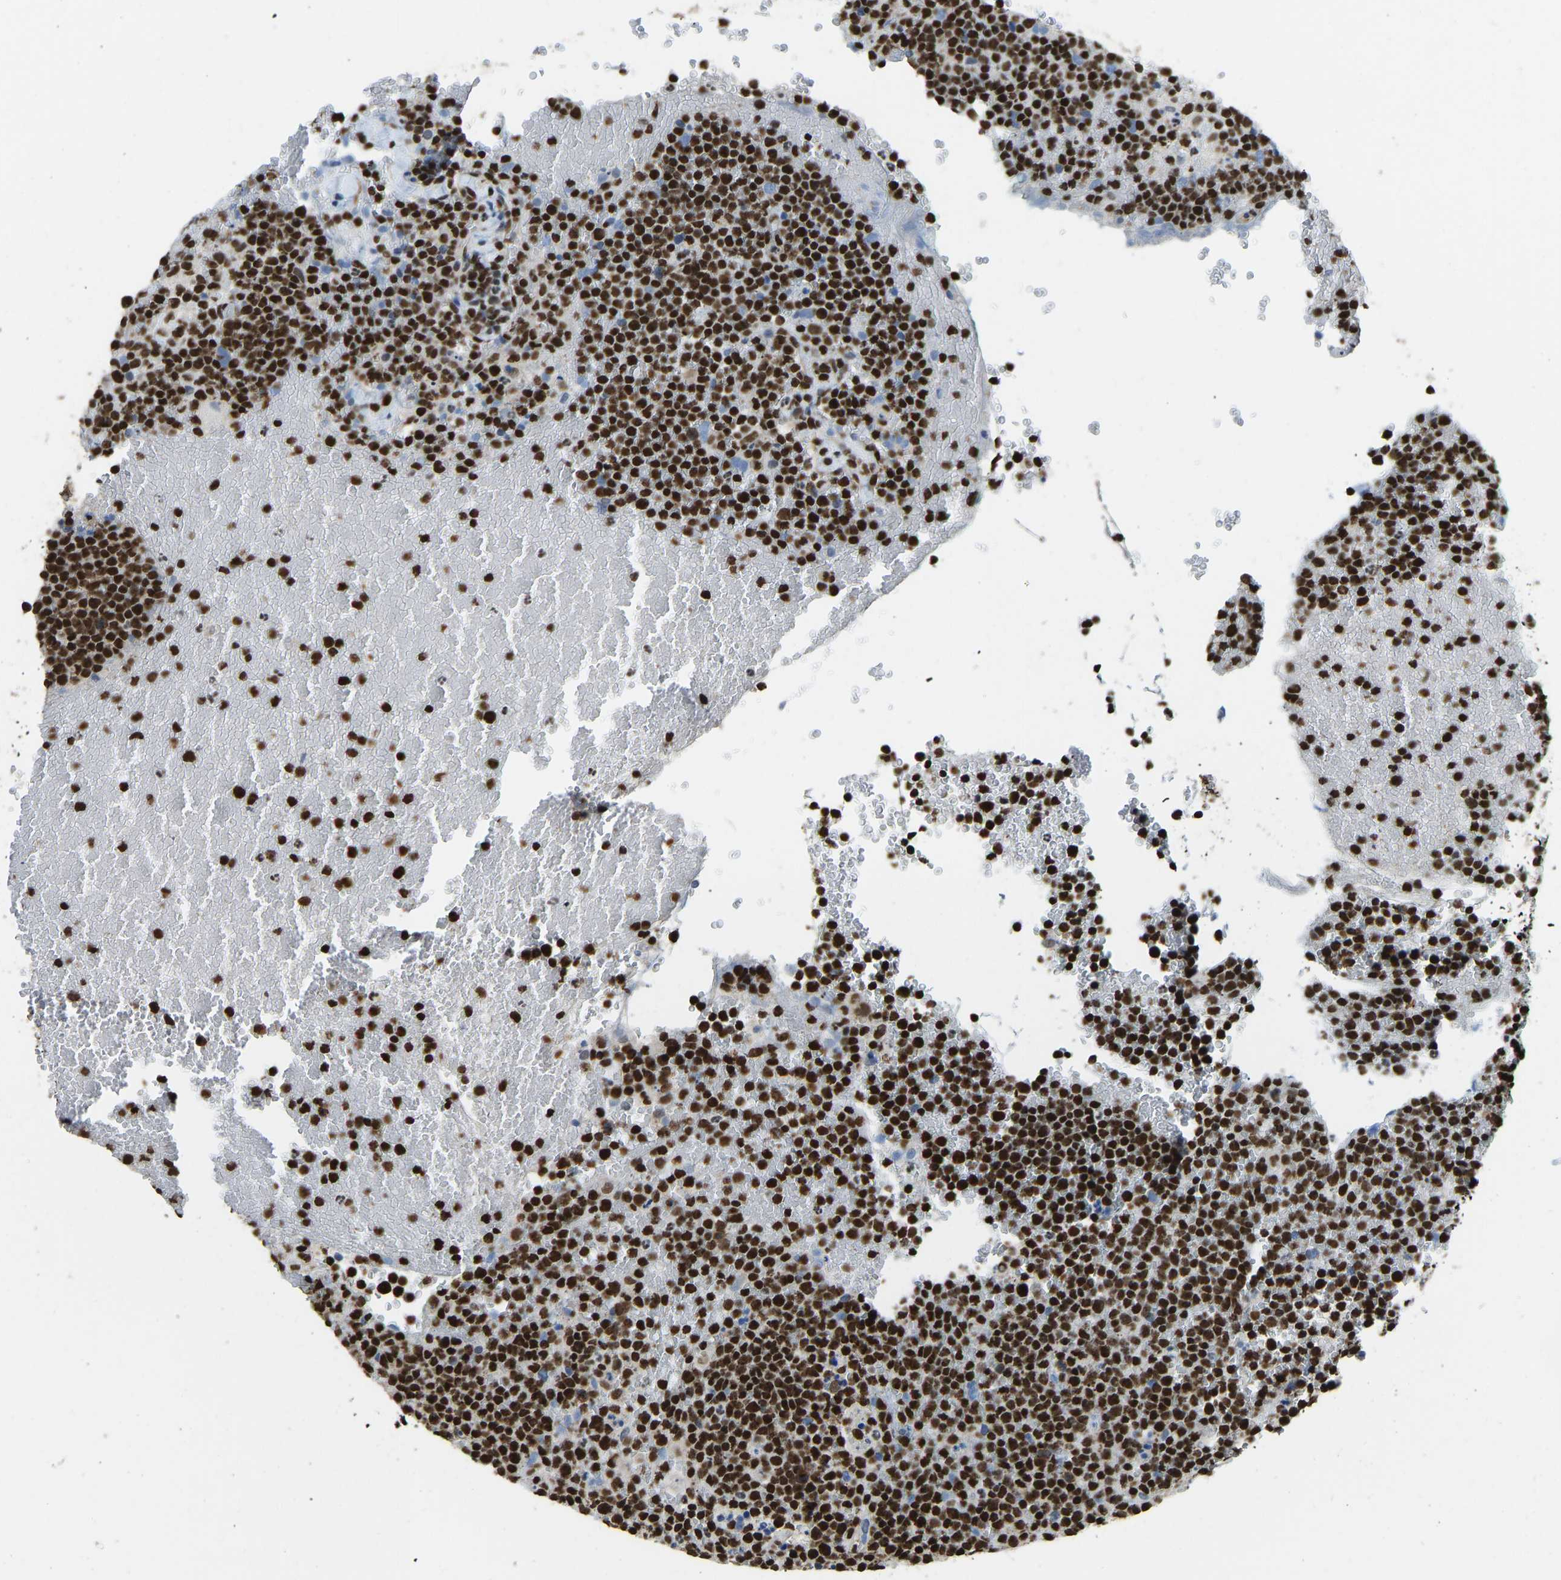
{"staining": {"intensity": "strong", "quantity": ">75%", "location": "nuclear"}, "tissue": "lymphoma", "cell_type": "Tumor cells", "image_type": "cancer", "snomed": [{"axis": "morphology", "description": "Malignant lymphoma, non-Hodgkin's type, High grade"}, {"axis": "topography", "description": "Lymph node"}], "caption": "Immunohistochemistry image of neoplastic tissue: malignant lymphoma, non-Hodgkin's type (high-grade) stained using IHC demonstrates high levels of strong protein expression localized specifically in the nuclear of tumor cells, appearing as a nuclear brown color.", "gene": "ZSCAN20", "patient": {"sex": "male", "age": 61}}